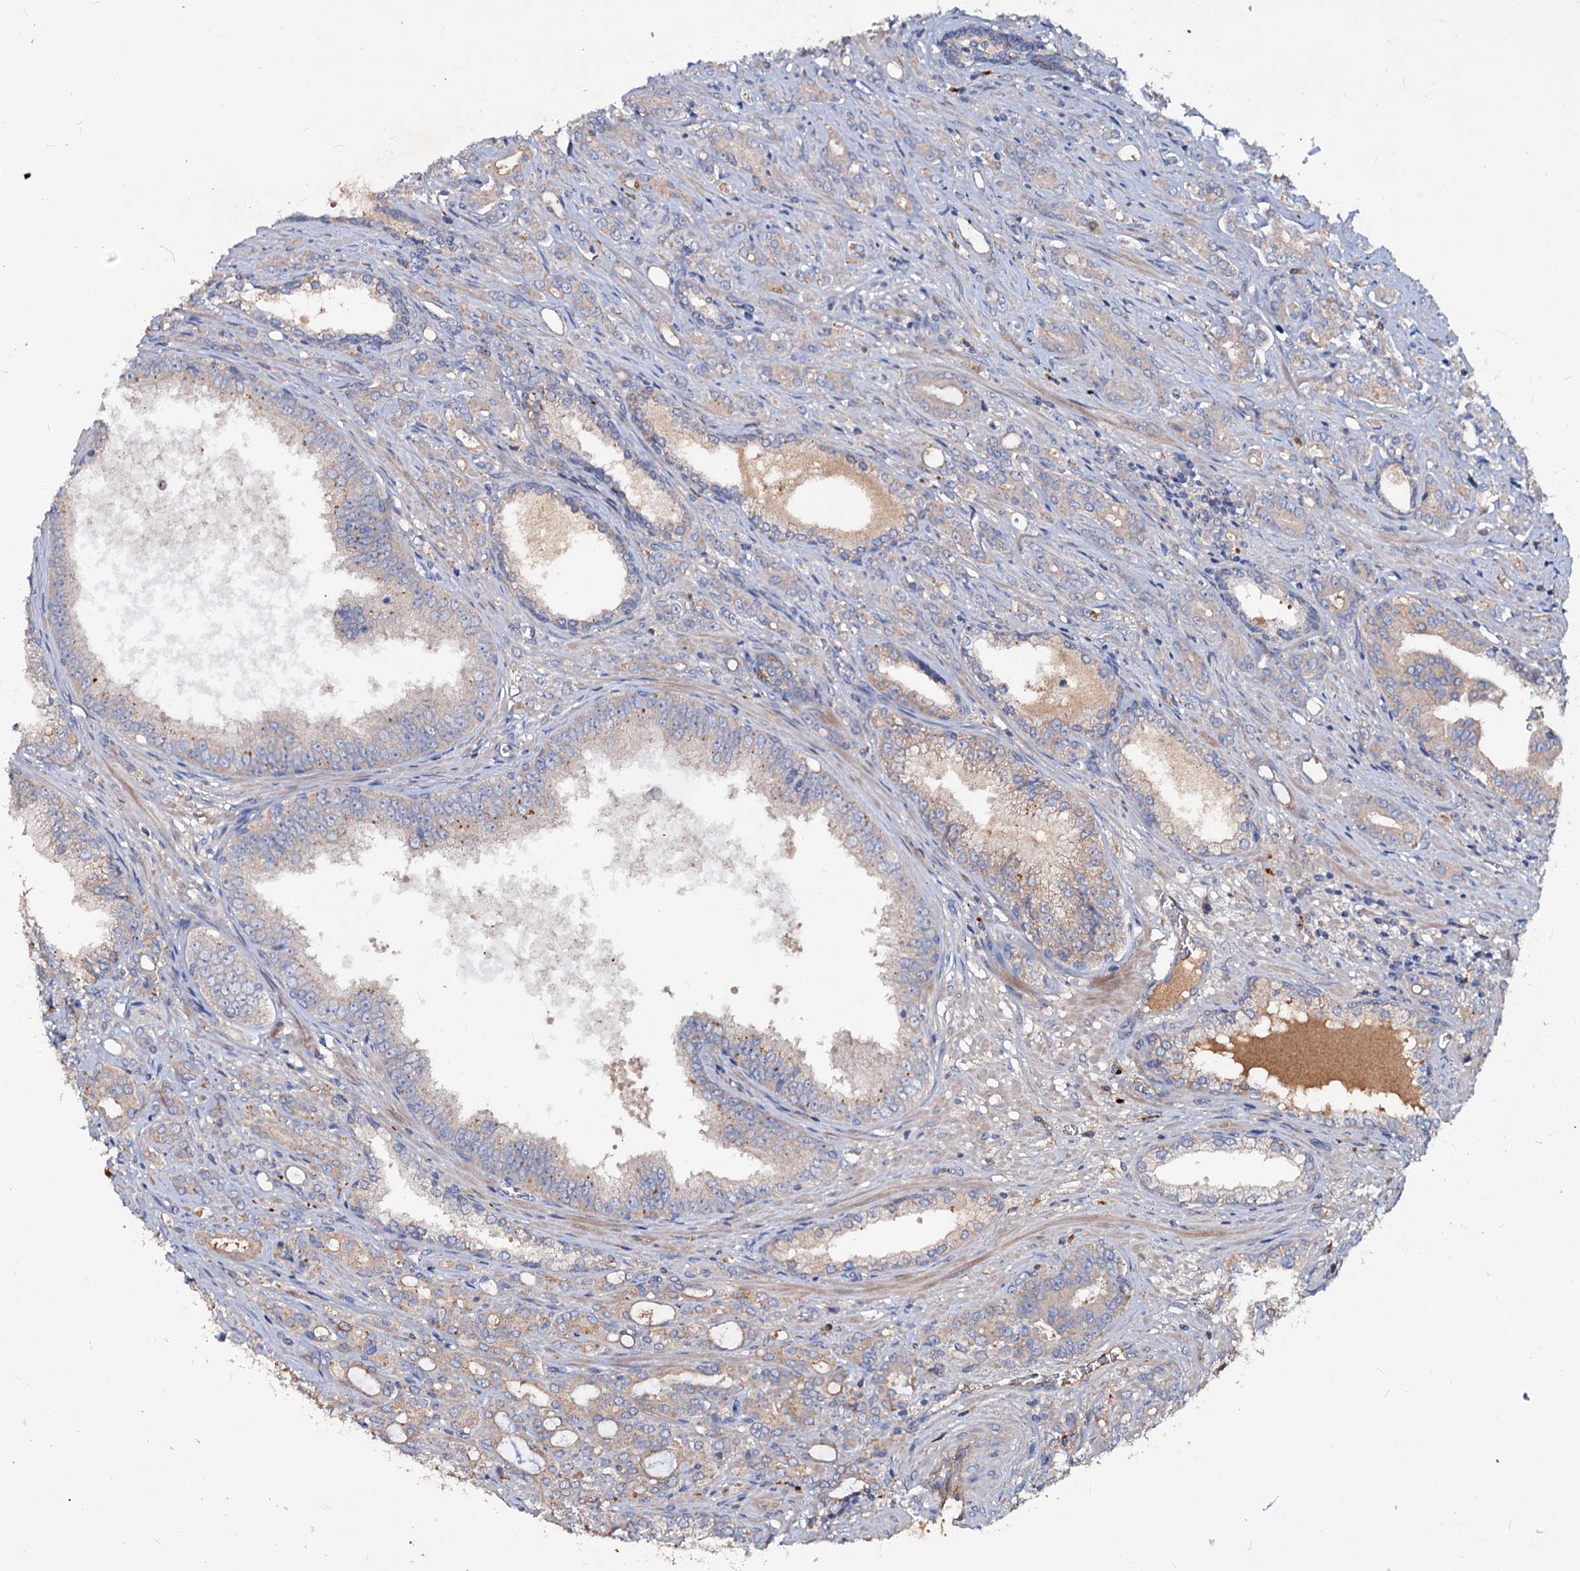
{"staining": {"intensity": "weak", "quantity": ">75%", "location": "cytoplasmic/membranous"}, "tissue": "prostate cancer", "cell_type": "Tumor cells", "image_type": "cancer", "snomed": [{"axis": "morphology", "description": "Adenocarcinoma, High grade"}, {"axis": "topography", "description": "Prostate"}], "caption": "Human prostate cancer (high-grade adenocarcinoma) stained with a brown dye reveals weak cytoplasmic/membranous positive staining in about >75% of tumor cells.", "gene": "ACY3", "patient": {"sex": "male", "age": 72}}